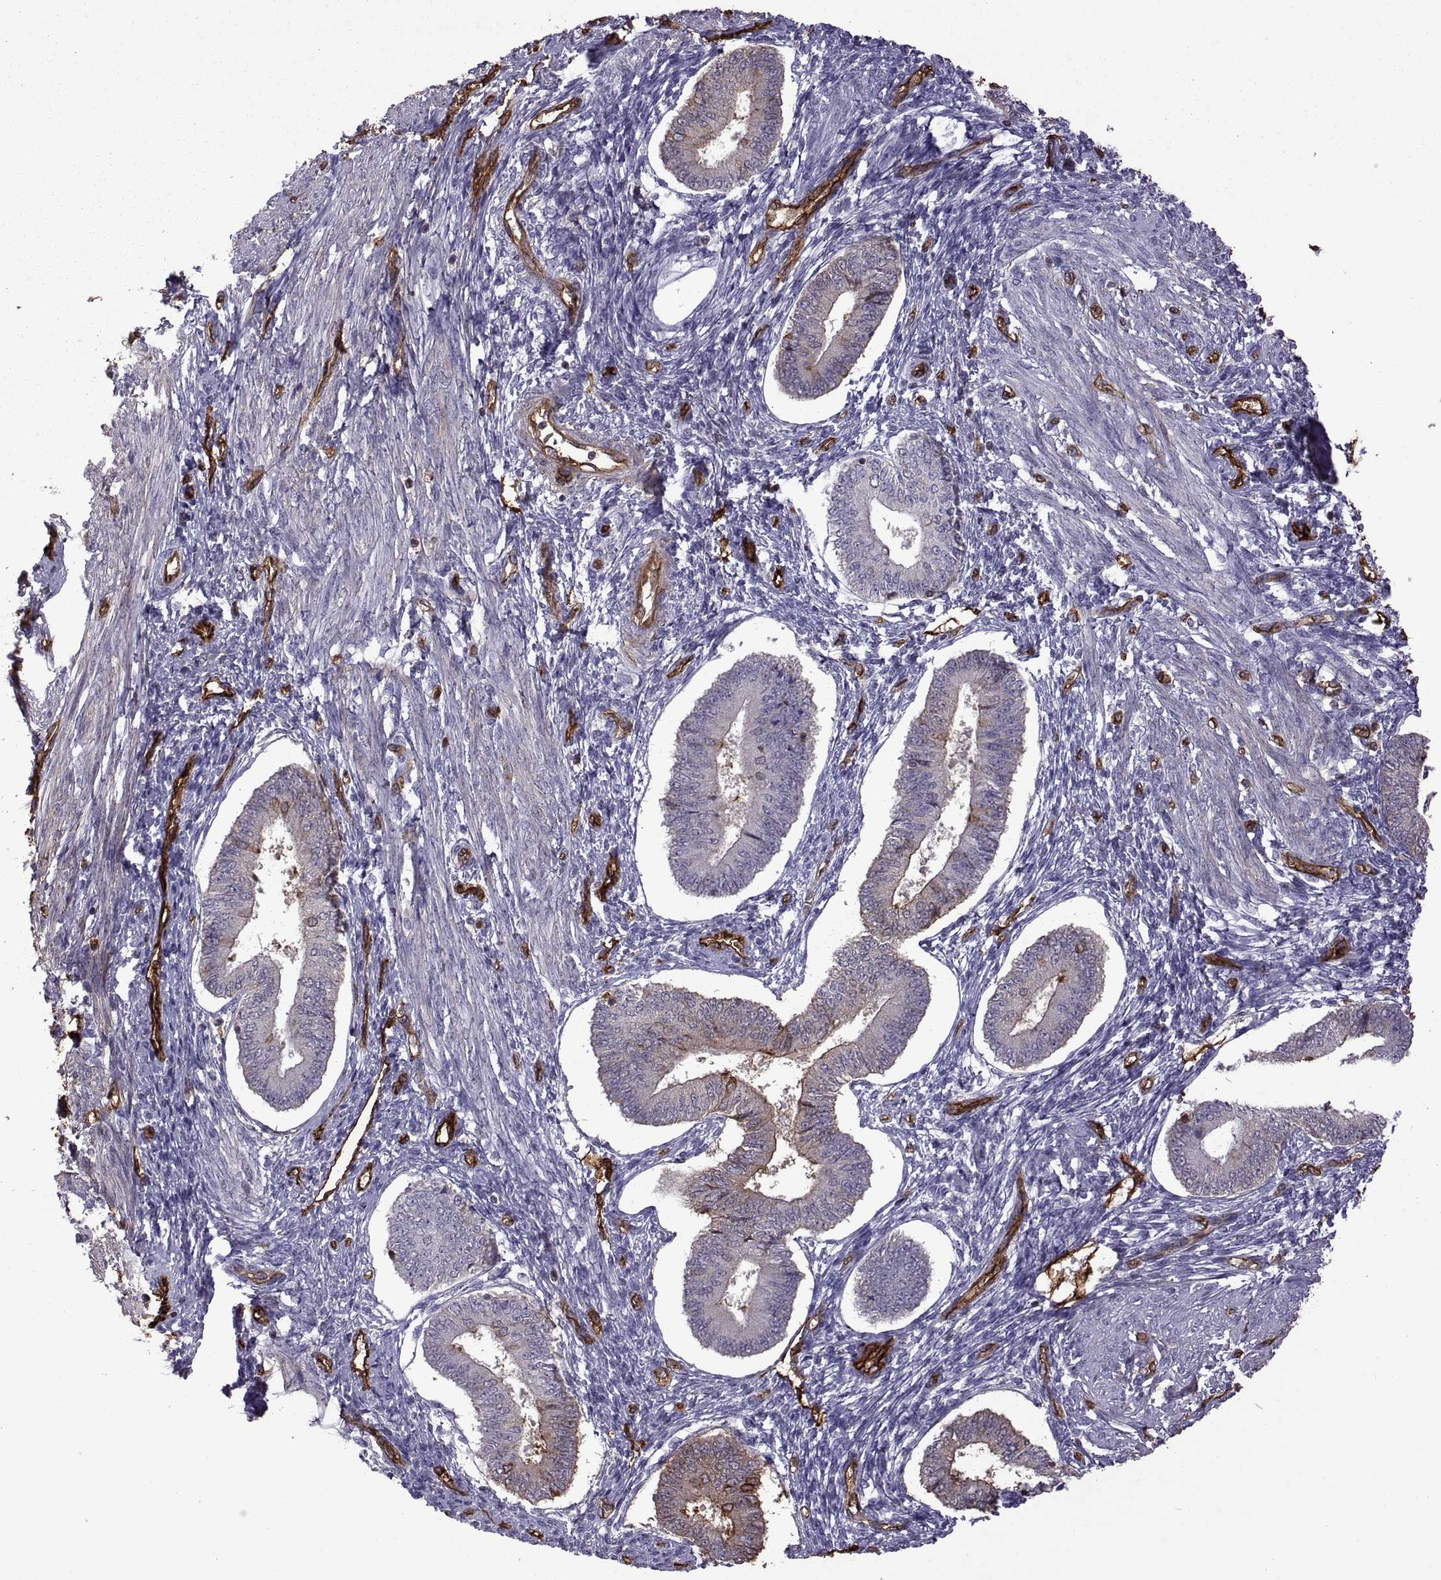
{"staining": {"intensity": "negative", "quantity": "none", "location": "none"}, "tissue": "endometrium", "cell_type": "Cells in endometrial stroma", "image_type": "normal", "snomed": [{"axis": "morphology", "description": "Normal tissue, NOS"}, {"axis": "topography", "description": "Endometrium"}], "caption": "The micrograph exhibits no significant positivity in cells in endometrial stroma of endometrium.", "gene": "S100A10", "patient": {"sex": "female", "age": 42}}